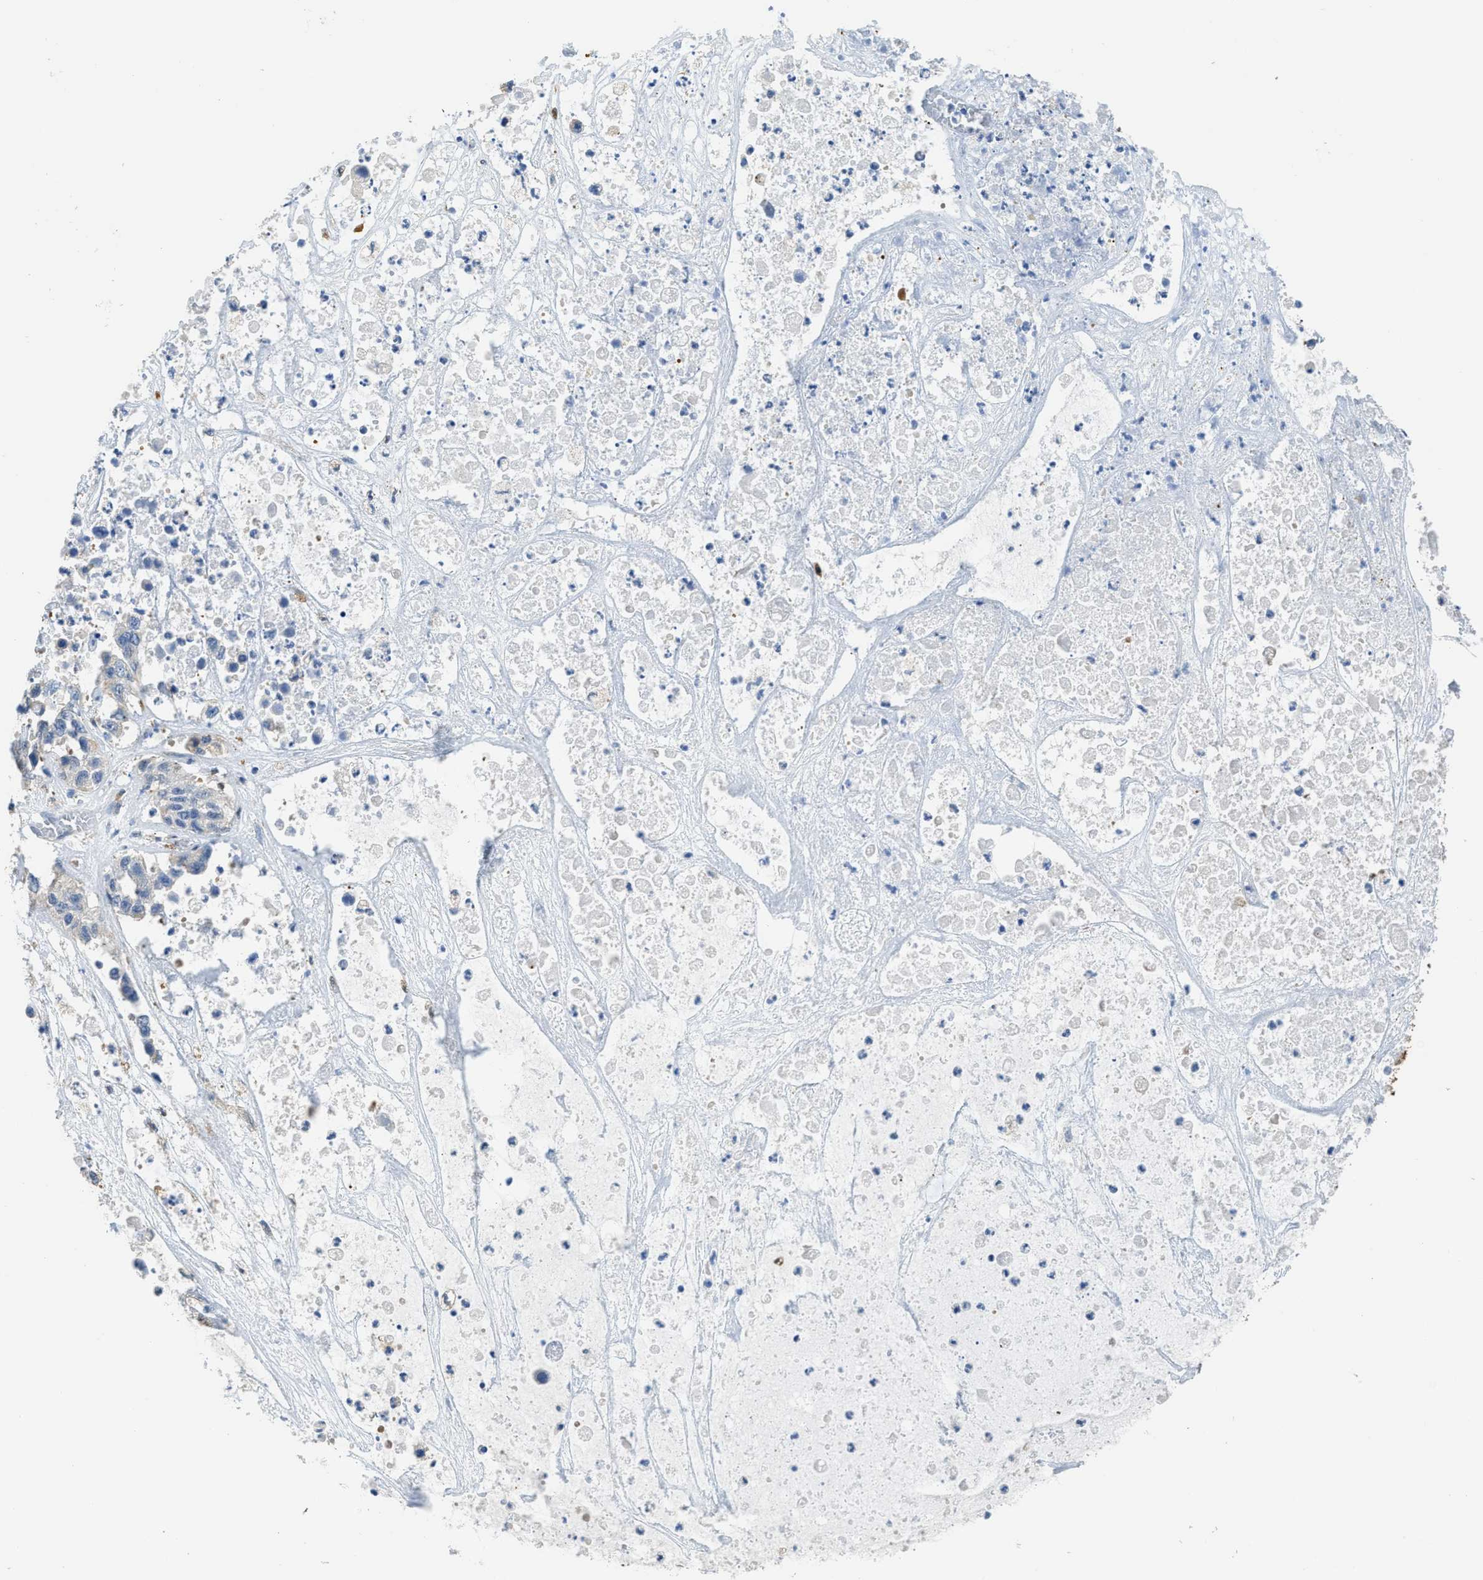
{"staining": {"intensity": "weak", "quantity": "<25%", "location": "cytoplasmic/membranous"}, "tissue": "pancreatic cancer", "cell_type": "Tumor cells", "image_type": "cancer", "snomed": [{"axis": "morphology", "description": "Adenocarcinoma, NOS"}, {"axis": "topography", "description": "Pancreas"}], "caption": "IHC photomicrograph of neoplastic tissue: adenocarcinoma (pancreatic) stained with DAB exhibits no significant protein expression in tumor cells.", "gene": "ZSWIM5", "patient": {"sex": "female", "age": 78}}